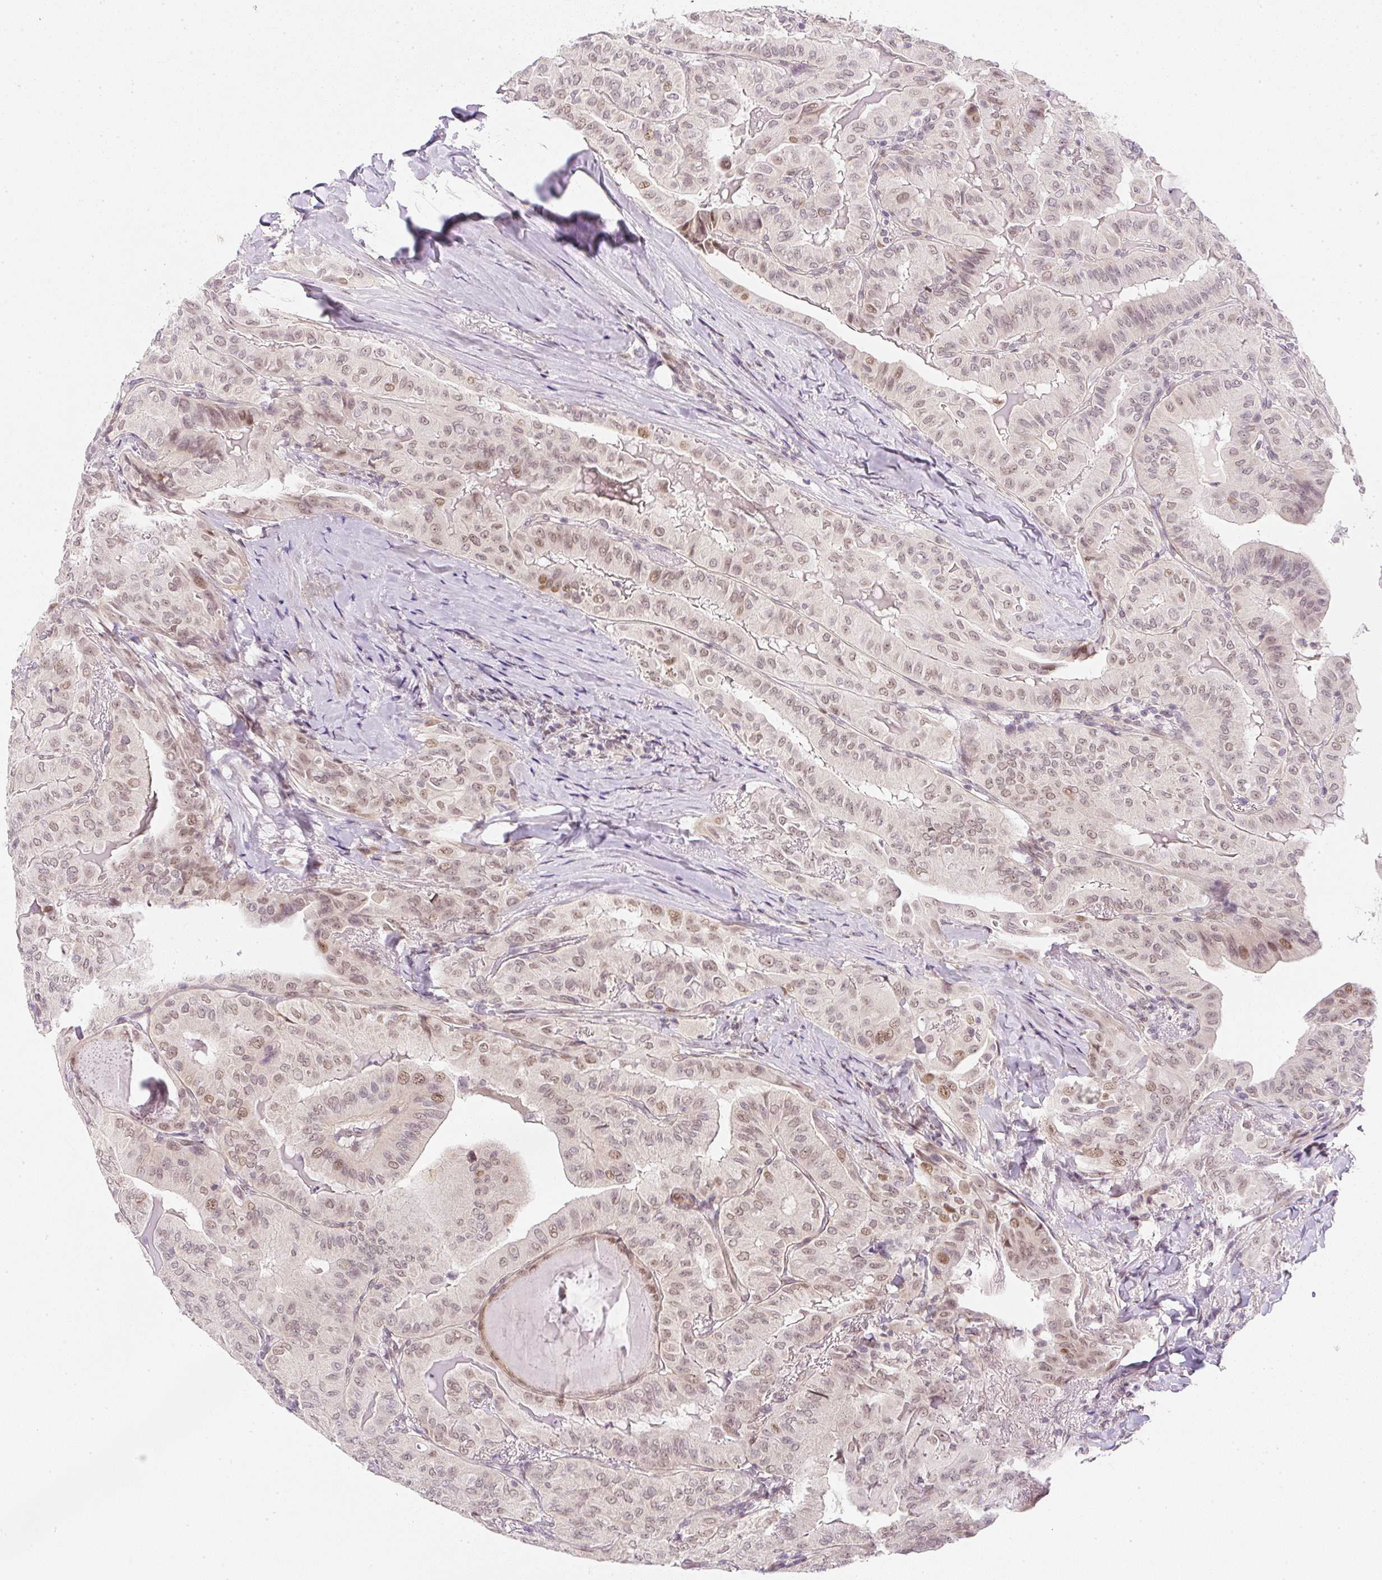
{"staining": {"intensity": "moderate", "quantity": ">75%", "location": "nuclear"}, "tissue": "thyroid cancer", "cell_type": "Tumor cells", "image_type": "cancer", "snomed": [{"axis": "morphology", "description": "Papillary adenocarcinoma, NOS"}, {"axis": "topography", "description": "Thyroid gland"}], "caption": "An IHC photomicrograph of neoplastic tissue is shown. Protein staining in brown shows moderate nuclear positivity in thyroid cancer (papillary adenocarcinoma) within tumor cells.", "gene": "DPPA4", "patient": {"sex": "female", "age": 68}}